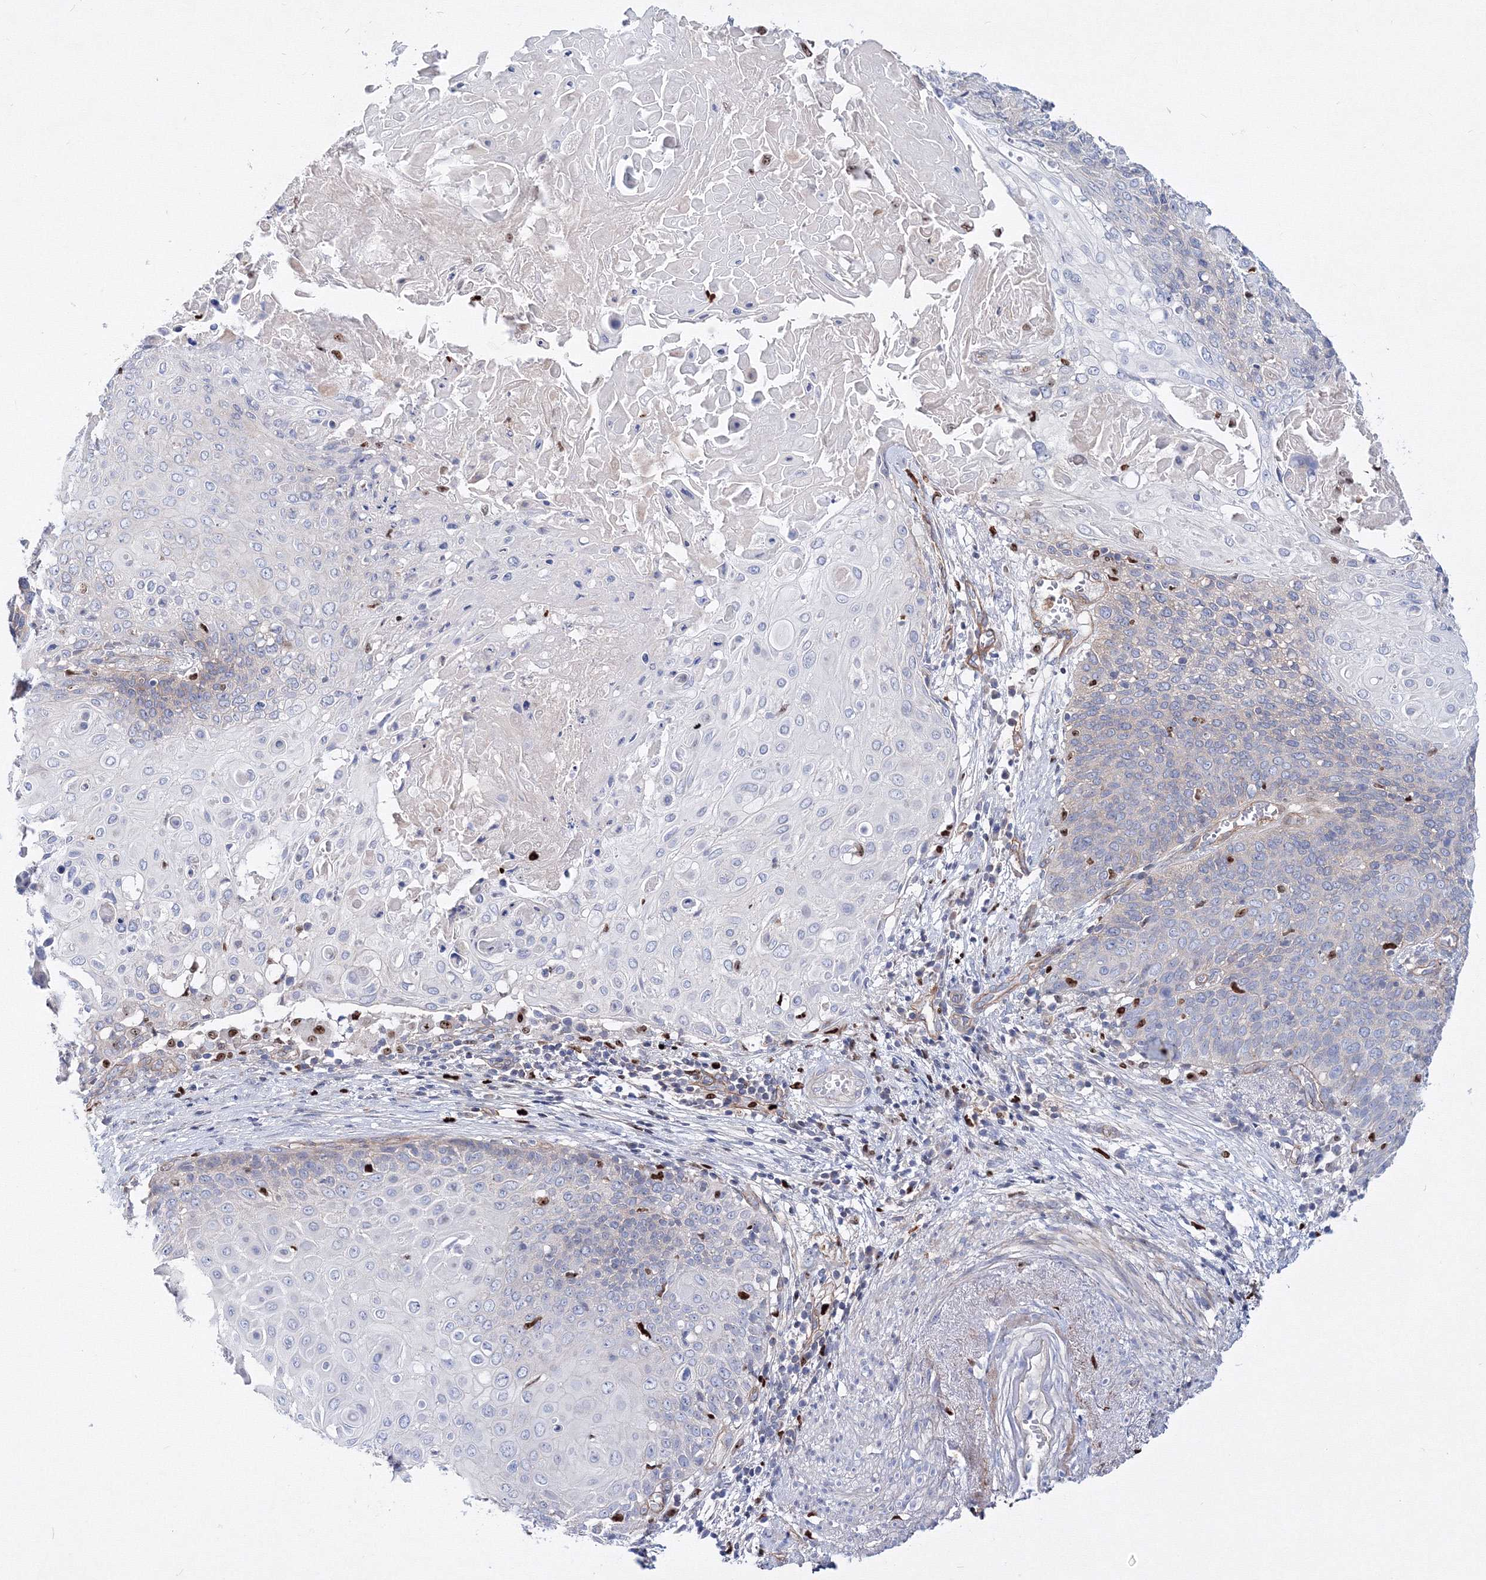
{"staining": {"intensity": "negative", "quantity": "none", "location": "none"}, "tissue": "cervical cancer", "cell_type": "Tumor cells", "image_type": "cancer", "snomed": [{"axis": "morphology", "description": "Squamous cell carcinoma, NOS"}, {"axis": "topography", "description": "Cervix"}], "caption": "Immunohistochemical staining of human cervical cancer exhibits no significant expression in tumor cells.", "gene": "C11orf52", "patient": {"sex": "female", "age": 39}}